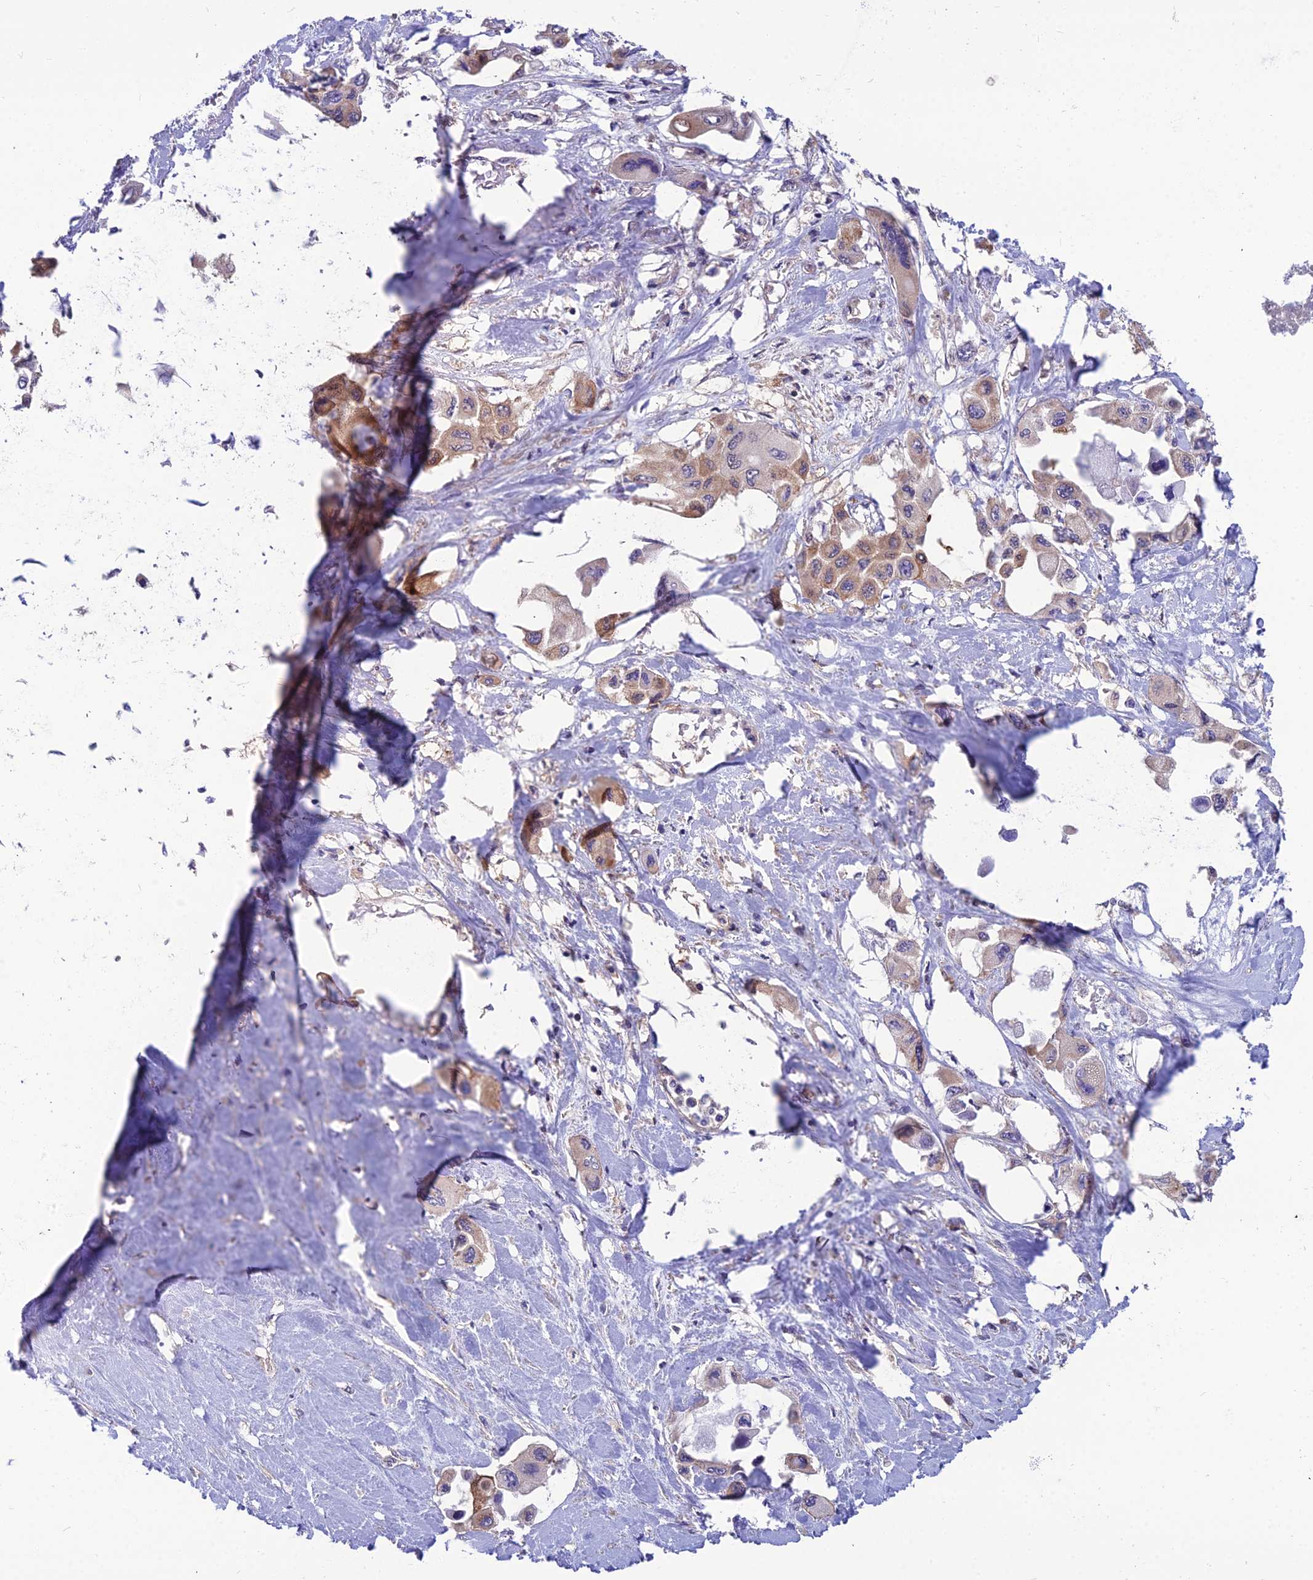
{"staining": {"intensity": "moderate", "quantity": "<25%", "location": "cytoplasmic/membranous"}, "tissue": "pancreatic cancer", "cell_type": "Tumor cells", "image_type": "cancer", "snomed": [{"axis": "morphology", "description": "Adenocarcinoma, NOS"}, {"axis": "topography", "description": "Pancreas"}], "caption": "The immunohistochemical stain highlights moderate cytoplasmic/membranous staining in tumor cells of pancreatic cancer tissue. The staining was performed using DAB, with brown indicating positive protein expression. Nuclei are stained blue with hematoxylin.", "gene": "MVD", "patient": {"sex": "male", "age": 92}}